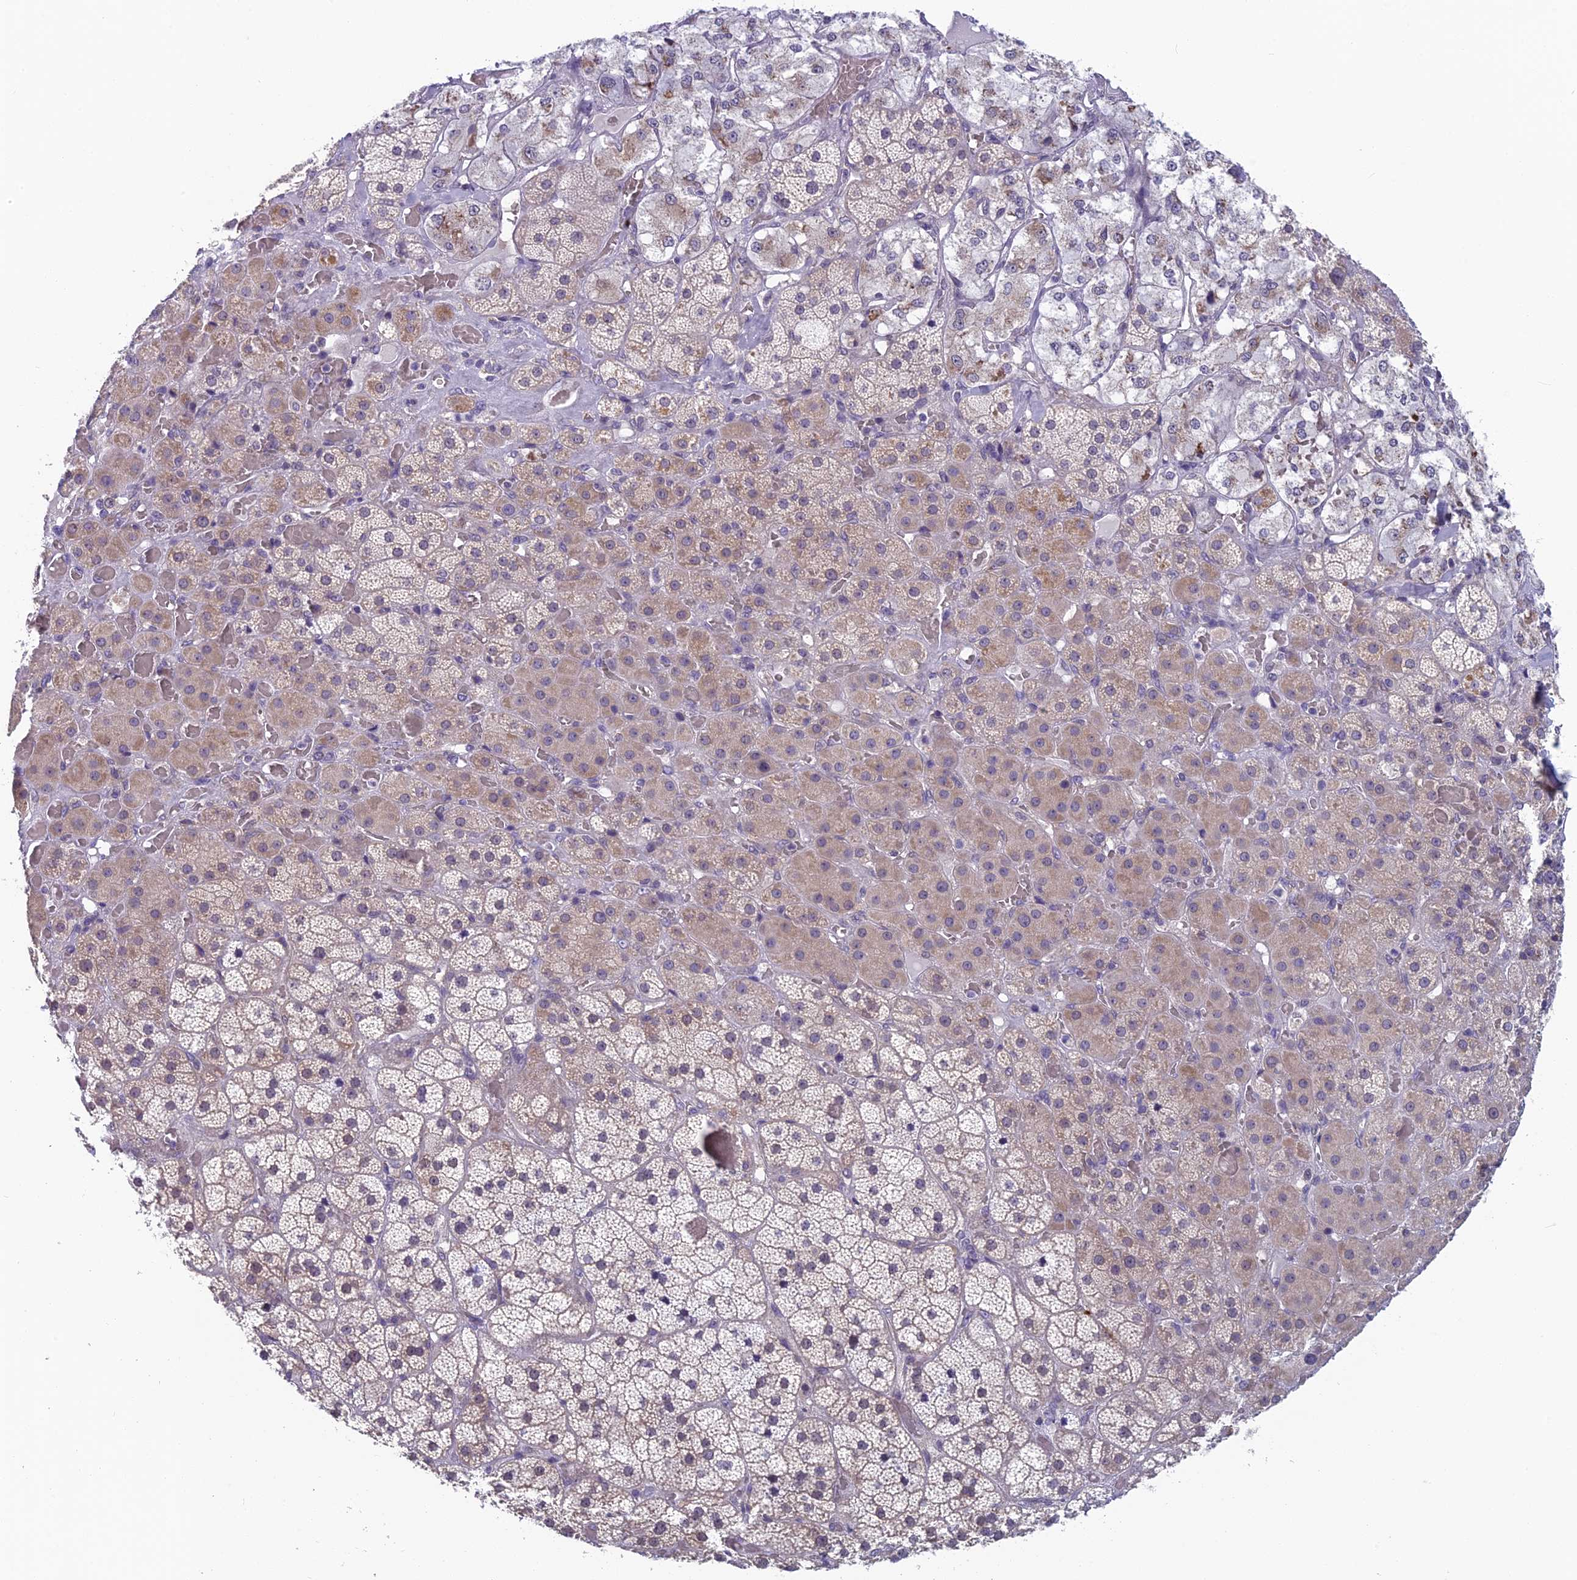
{"staining": {"intensity": "weak", "quantity": "25%-75%", "location": "cytoplasmic/membranous"}, "tissue": "adrenal gland", "cell_type": "Glandular cells", "image_type": "normal", "snomed": [{"axis": "morphology", "description": "Normal tissue, NOS"}, {"axis": "topography", "description": "Adrenal gland"}], "caption": "Adrenal gland stained with a brown dye shows weak cytoplasmic/membranous positive staining in approximately 25%-75% of glandular cells.", "gene": "MRI1", "patient": {"sex": "male", "age": 57}}